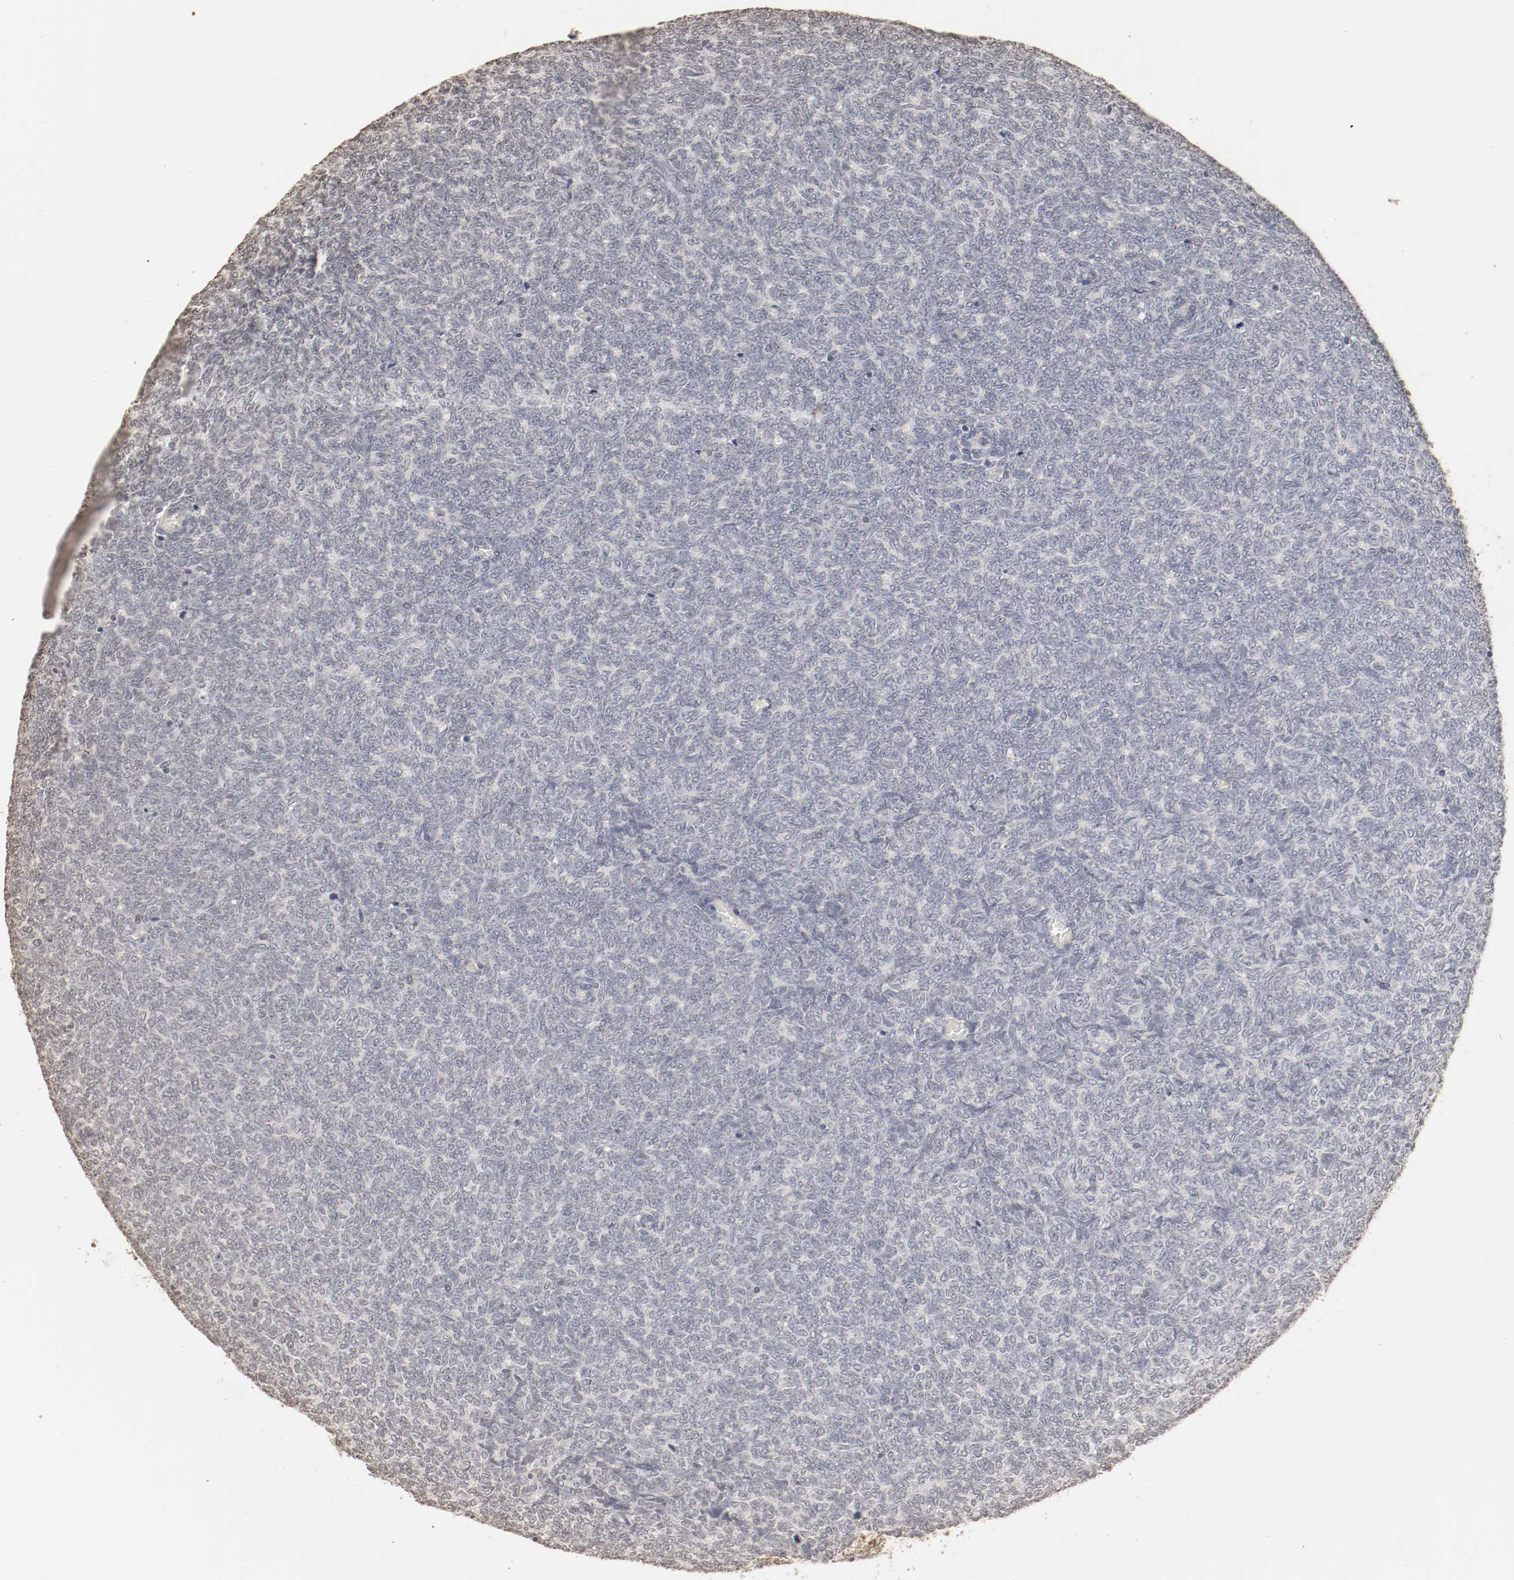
{"staining": {"intensity": "negative", "quantity": "none", "location": "none"}, "tissue": "renal cancer", "cell_type": "Tumor cells", "image_type": "cancer", "snomed": [{"axis": "morphology", "description": "Neoplasm, malignant, NOS"}, {"axis": "topography", "description": "Kidney"}], "caption": "Histopathology image shows no significant protein expression in tumor cells of renal cancer.", "gene": "WASL", "patient": {"sex": "male", "age": 28}}